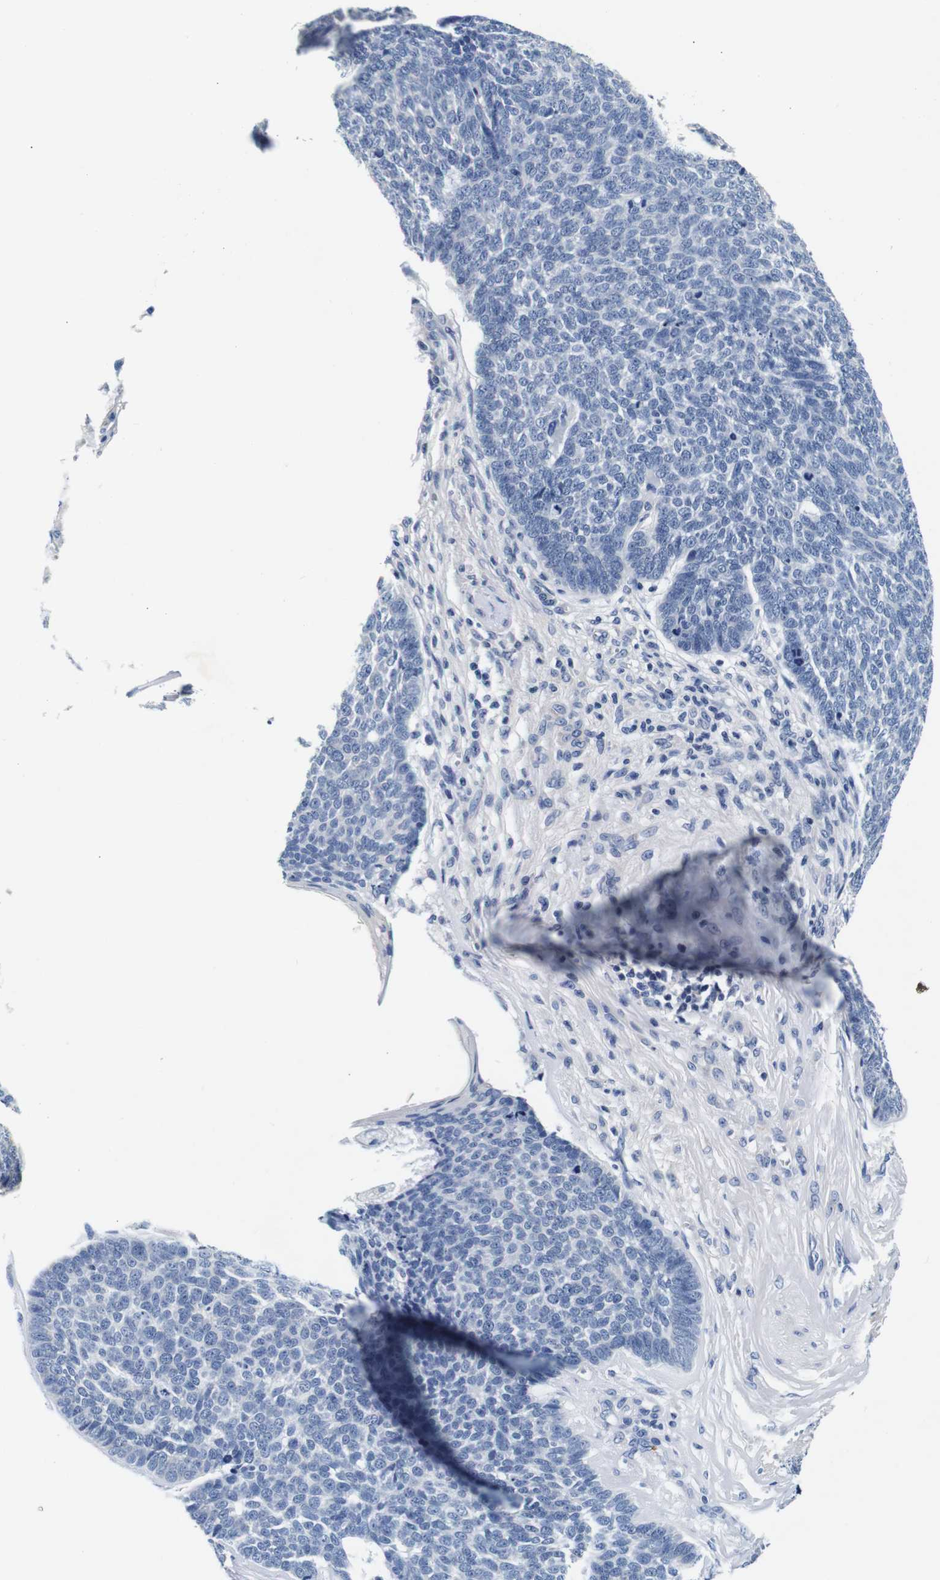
{"staining": {"intensity": "negative", "quantity": "none", "location": "none"}, "tissue": "skin cancer", "cell_type": "Tumor cells", "image_type": "cancer", "snomed": [{"axis": "morphology", "description": "Basal cell carcinoma"}, {"axis": "topography", "description": "Skin"}], "caption": "There is no significant positivity in tumor cells of skin cancer.", "gene": "GP1BA", "patient": {"sex": "male", "age": 84}}